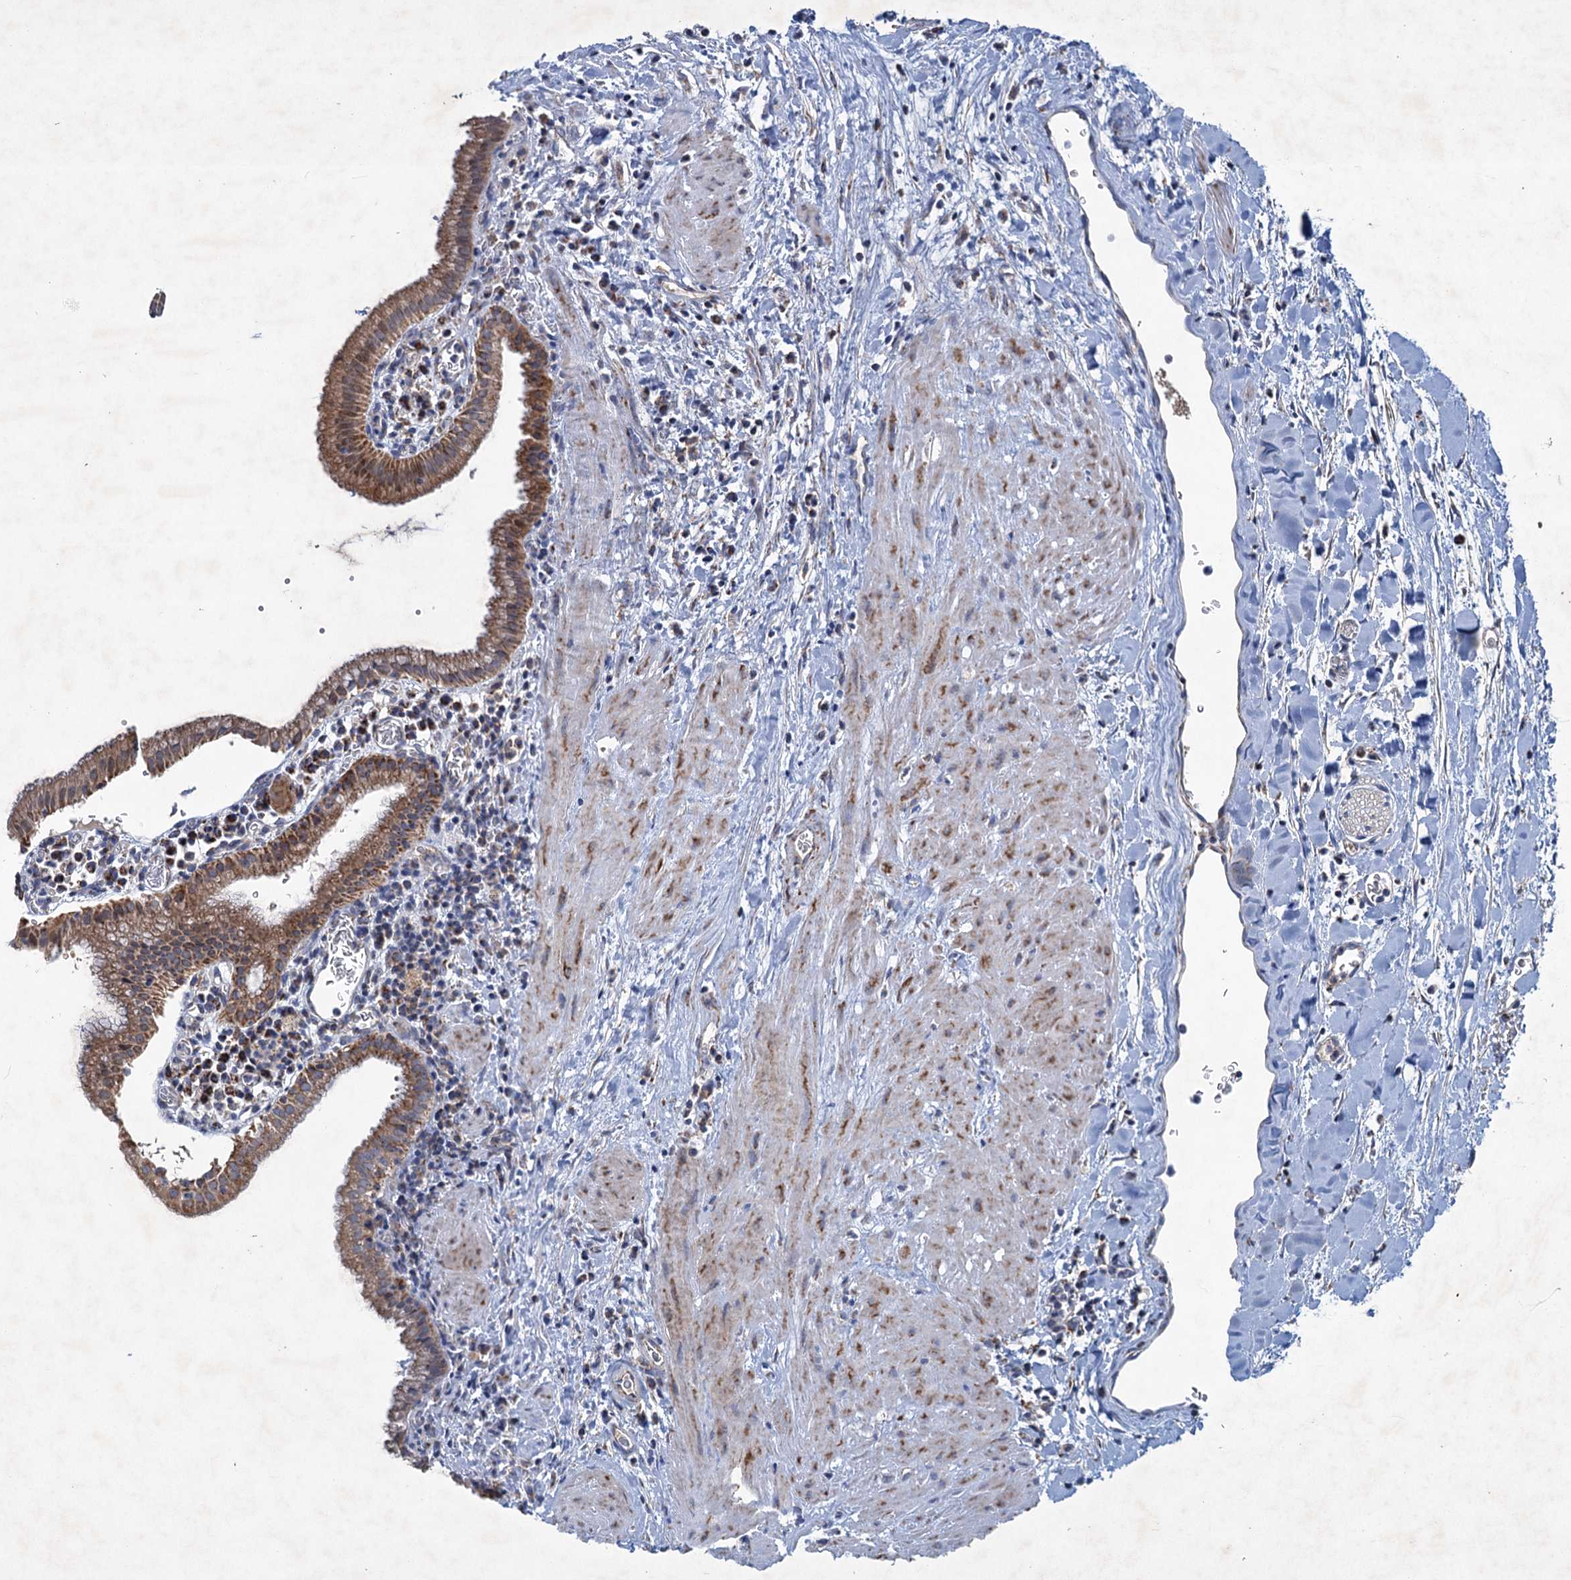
{"staining": {"intensity": "strong", "quantity": ">75%", "location": "cytoplasmic/membranous"}, "tissue": "gallbladder", "cell_type": "Glandular cells", "image_type": "normal", "snomed": [{"axis": "morphology", "description": "Normal tissue, NOS"}, {"axis": "topography", "description": "Gallbladder"}], "caption": "An immunohistochemistry histopathology image of benign tissue is shown. Protein staining in brown shows strong cytoplasmic/membranous positivity in gallbladder within glandular cells. Nuclei are stained in blue.", "gene": "GTPBP3", "patient": {"sex": "male", "age": 78}}